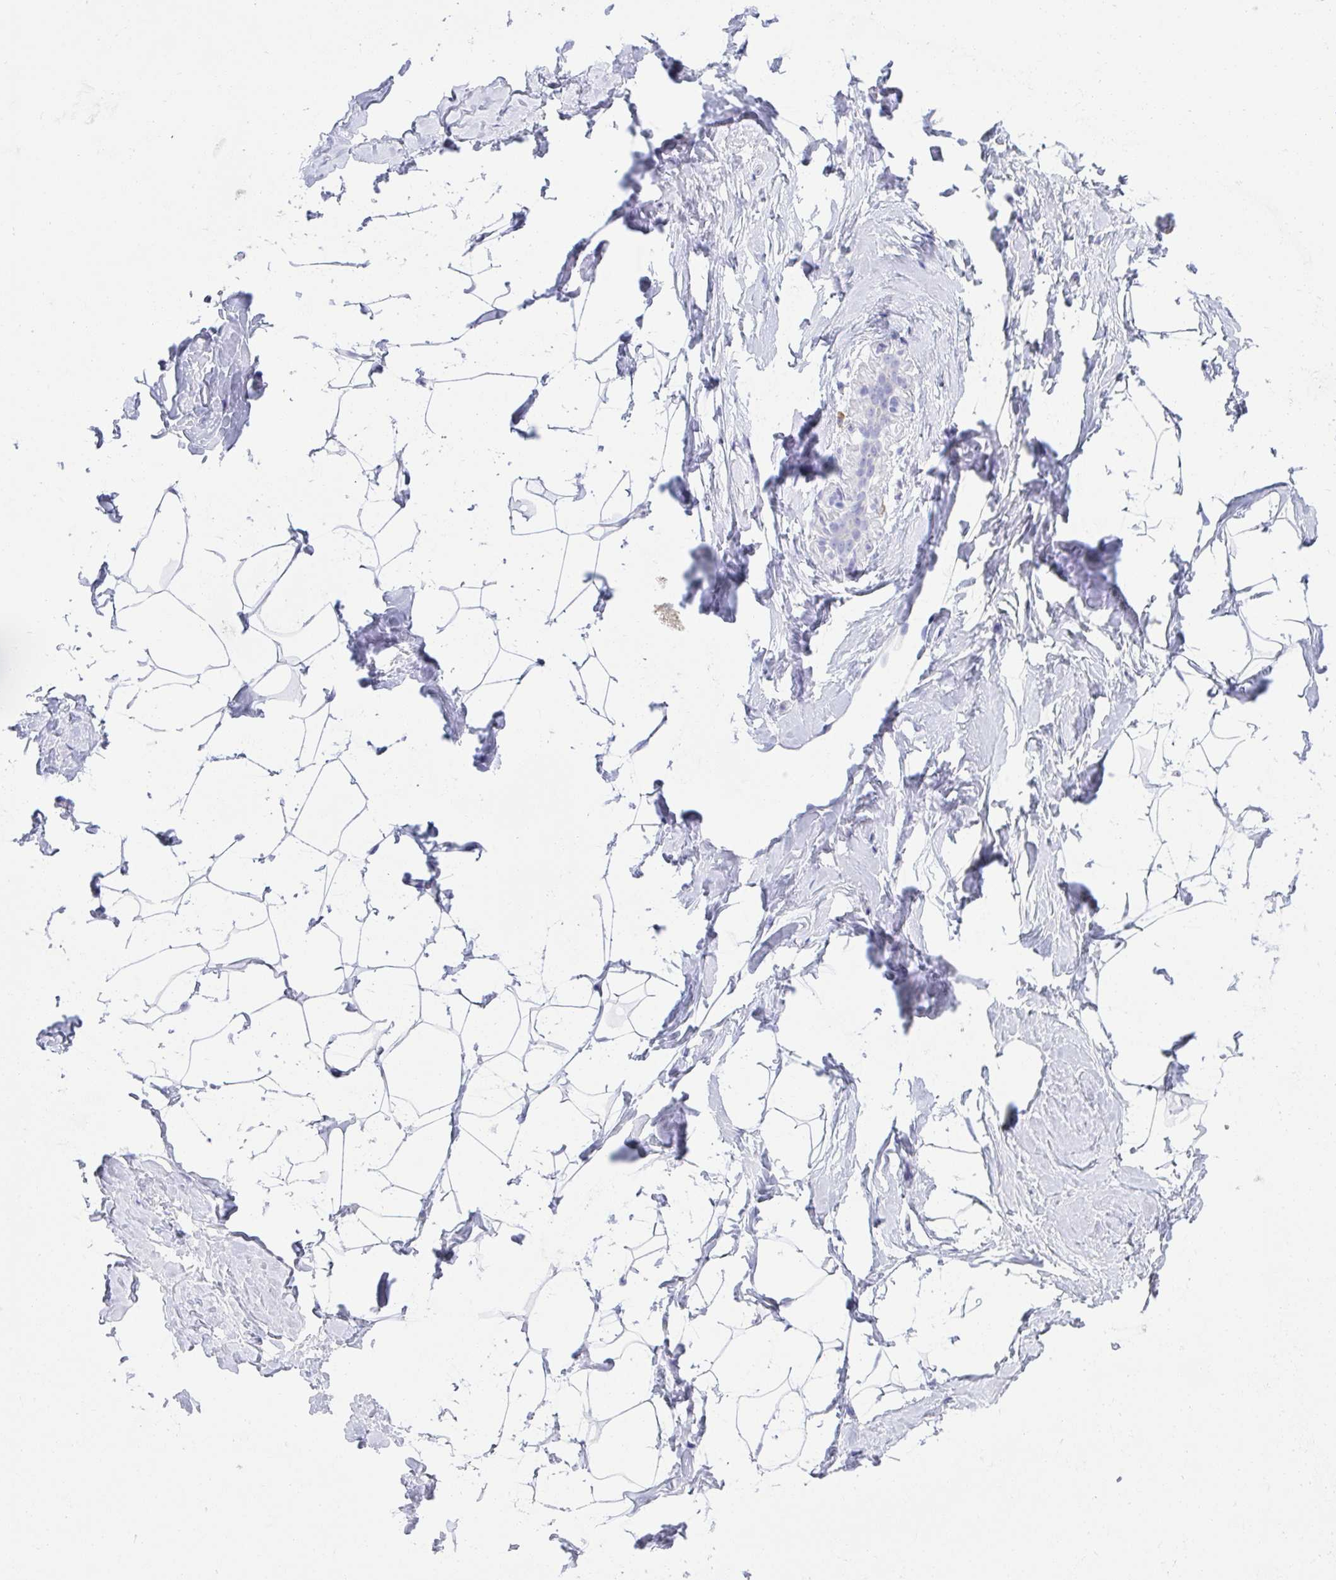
{"staining": {"intensity": "negative", "quantity": "none", "location": "none"}, "tissue": "breast", "cell_type": "Adipocytes", "image_type": "normal", "snomed": [{"axis": "morphology", "description": "Normal tissue, NOS"}, {"axis": "topography", "description": "Breast"}], "caption": "Immunohistochemistry (IHC) of benign human breast displays no positivity in adipocytes.", "gene": "FASLG", "patient": {"sex": "female", "age": 32}}